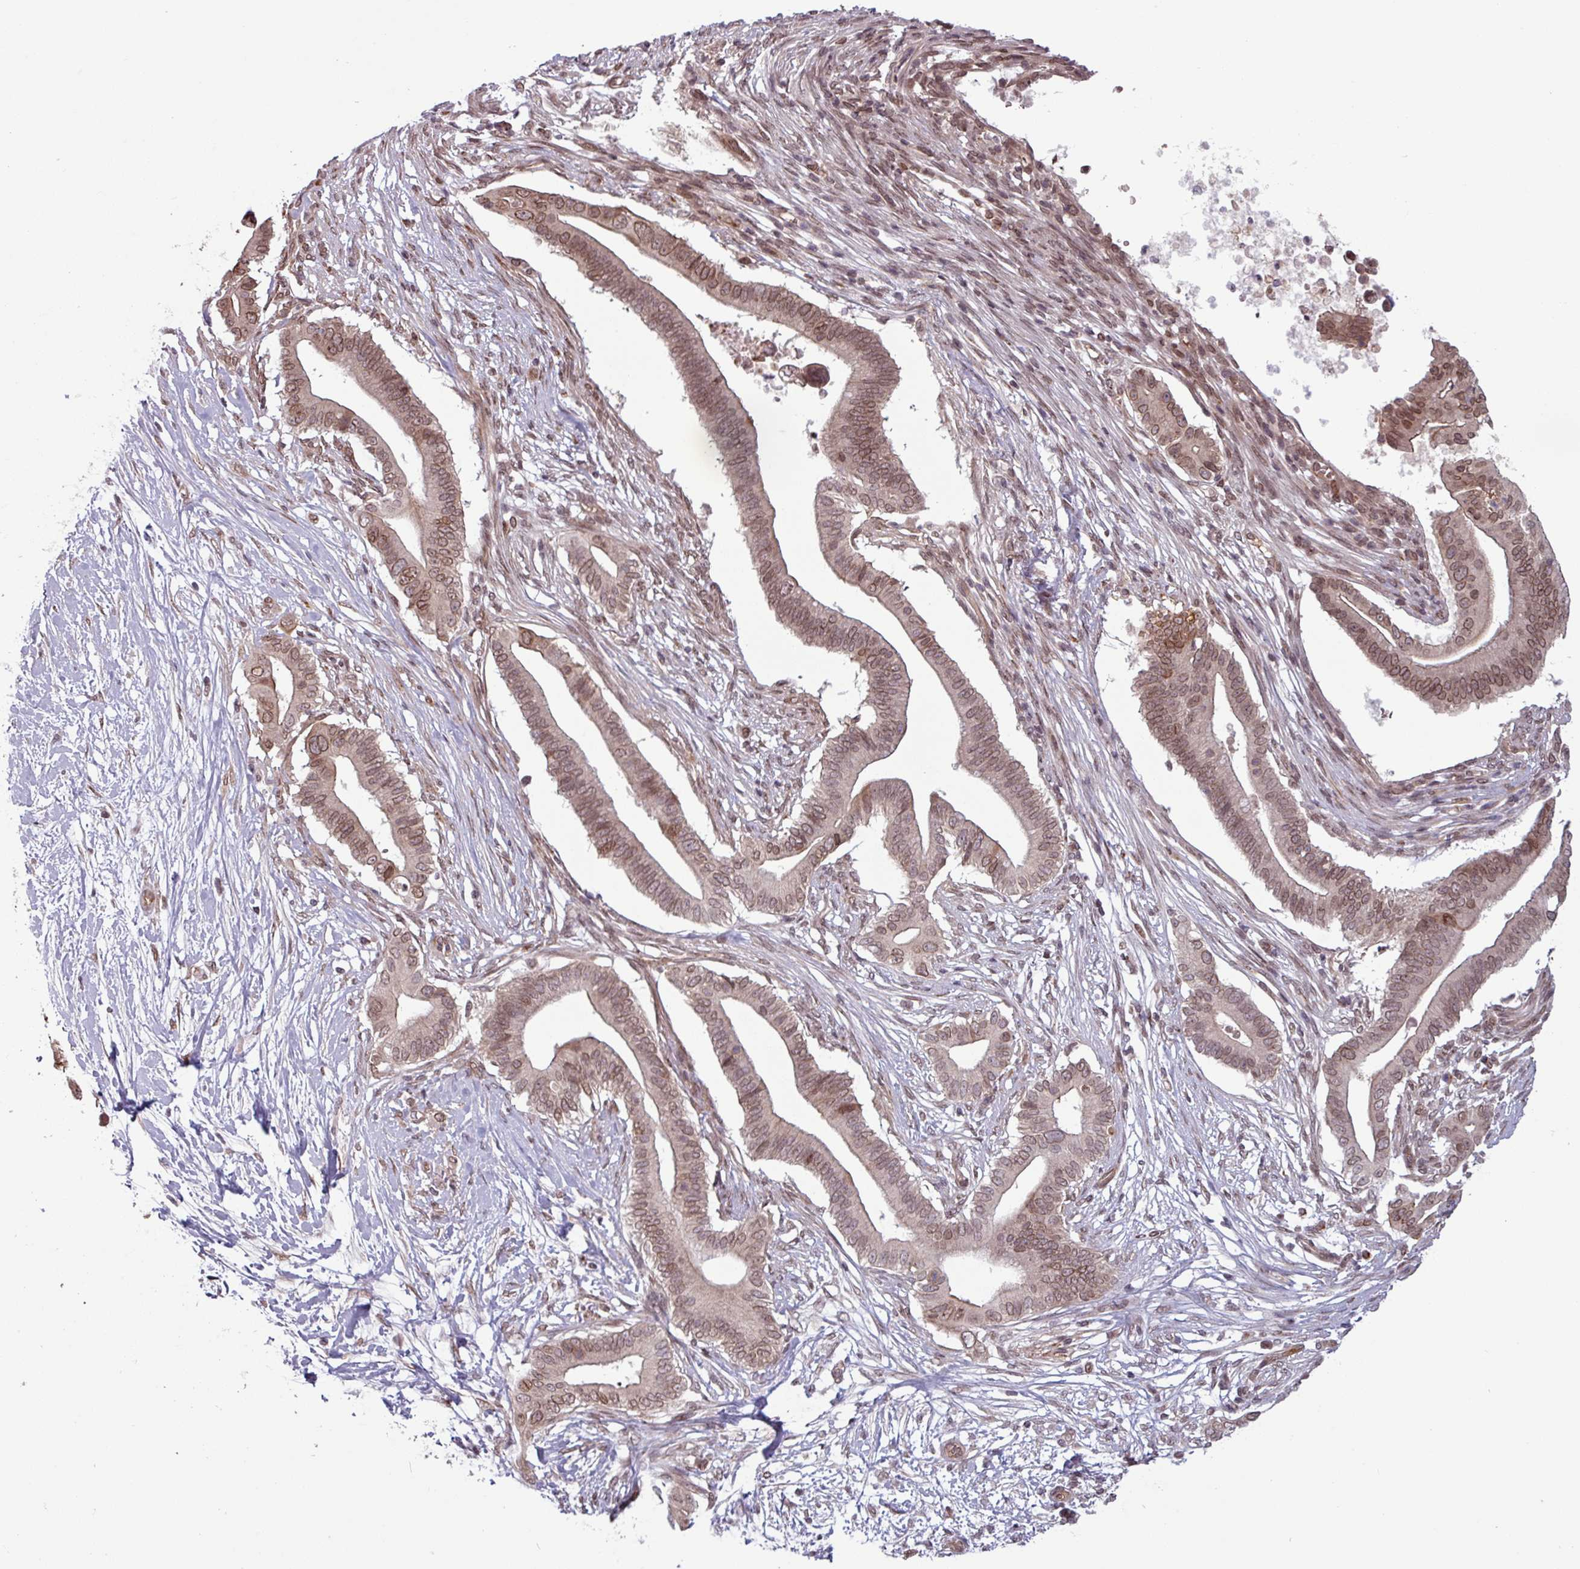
{"staining": {"intensity": "moderate", "quantity": ">75%", "location": "cytoplasmic/membranous,nuclear"}, "tissue": "pancreatic cancer", "cell_type": "Tumor cells", "image_type": "cancer", "snomed": [{"axis": "morphology", "description": "Adenocarcinoma, NOS"}, {"axis": "topography", "description": "Pancreas"}], "caption": "Immunohistochemistry (IHC) (DAB (3,3'-diaminobenzidine)) staining of human adenocarcinoma (pancreatic) demonstrates moderate cytoplasmic/membranous and nuclear protein positivity in about >75% of tumor cells.", "gene": "RBM4B", "patient": {"sex": "male", "age": 68}}